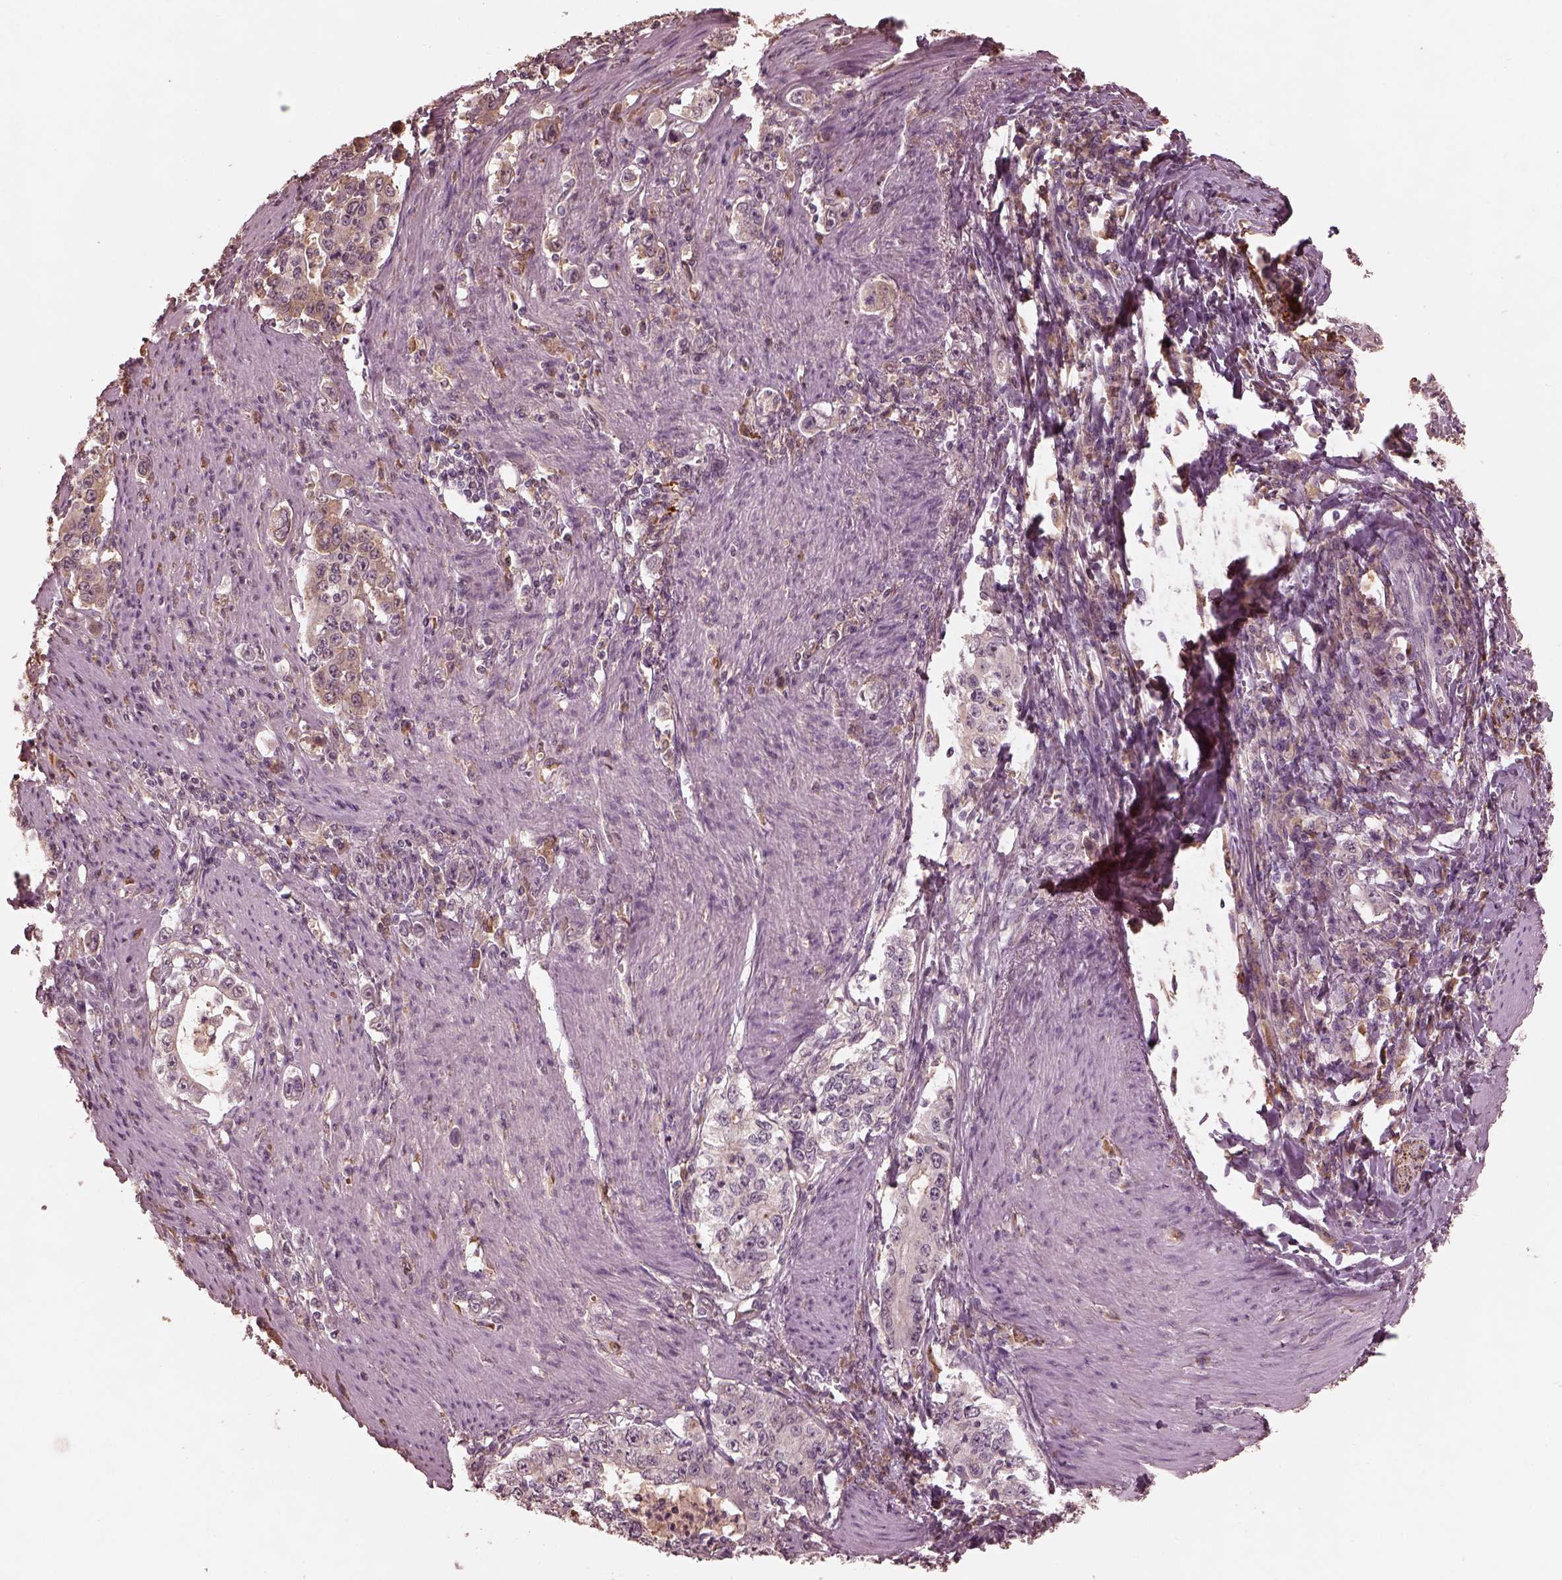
{"staining": {"intensity": "negative", "quantity": "none", "location": "none"}, "tissue": "stomach cancer", "cell_type": "Tumor cells", "image_type": "cancer", "snomed": [{"axis": "morphology", "description": "Adenocarcinoma, NOS"}, {"axis": "topography", "description": "Stomach, lower"}], "caption": "IHC of human adenocarcinoma (stomach) shows no staining in tumor cells. (IHC, brightfield microscopy, high magnification).", "gene": "CALR3", "patient": {"sex": "female", "age": 72}}